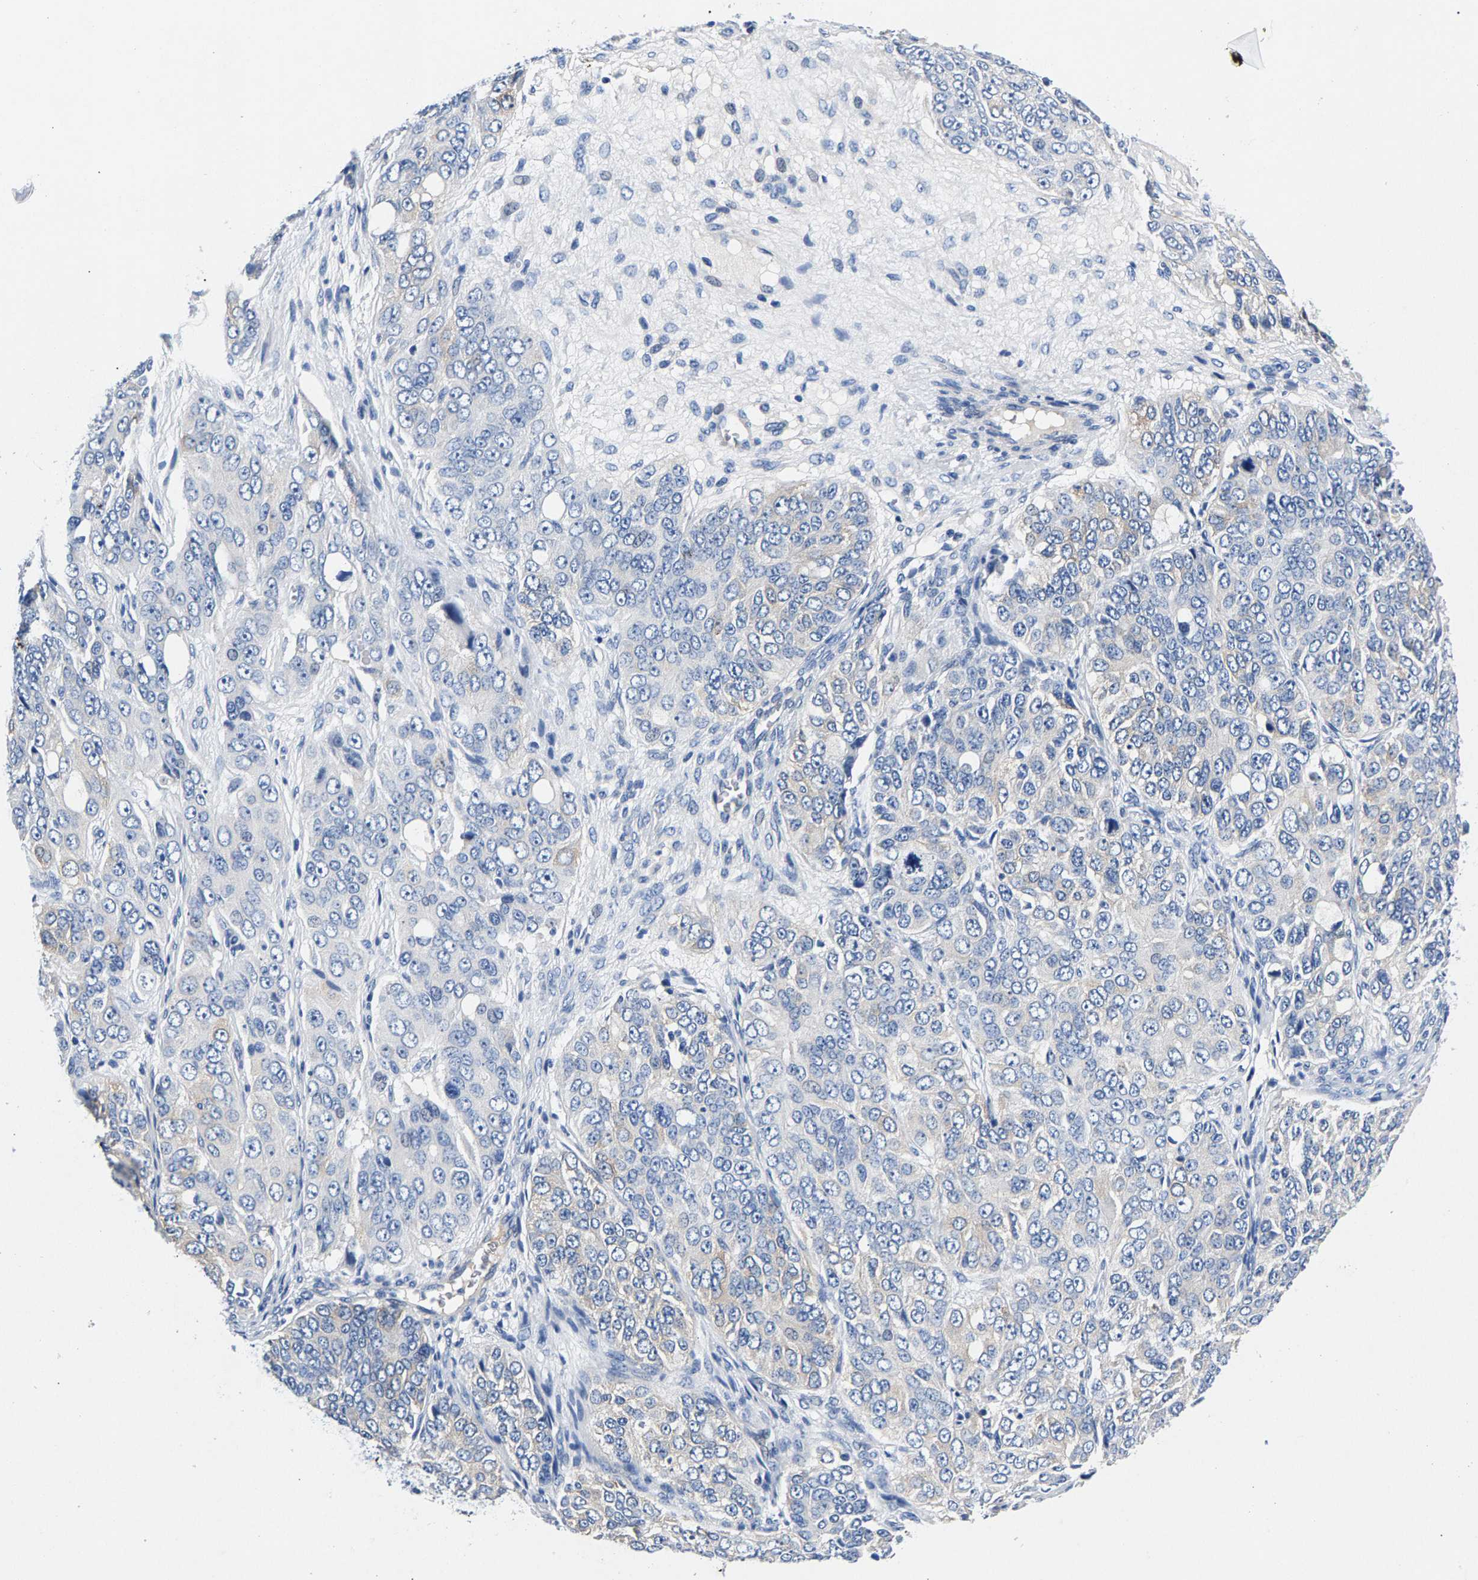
{"staining": {"intensity": "negative", "quantity": "none", "location": "none"}, "tissue": "ovarian cancer", "cell_type": "Tumor cells", "image_type": "cancer", "snomed": [{"axis": "morphology", "description": "Carcinoma, endometroid"}, {"axis": "topography", "description": "Ovary"}], "caption": "Ovarian endometroid carcinoma stained for a protein using immunohistochemistry exhibits no staining tumor cells.", "gene": "P2RY4", "patient": {"sex": "female", "age": 51}}